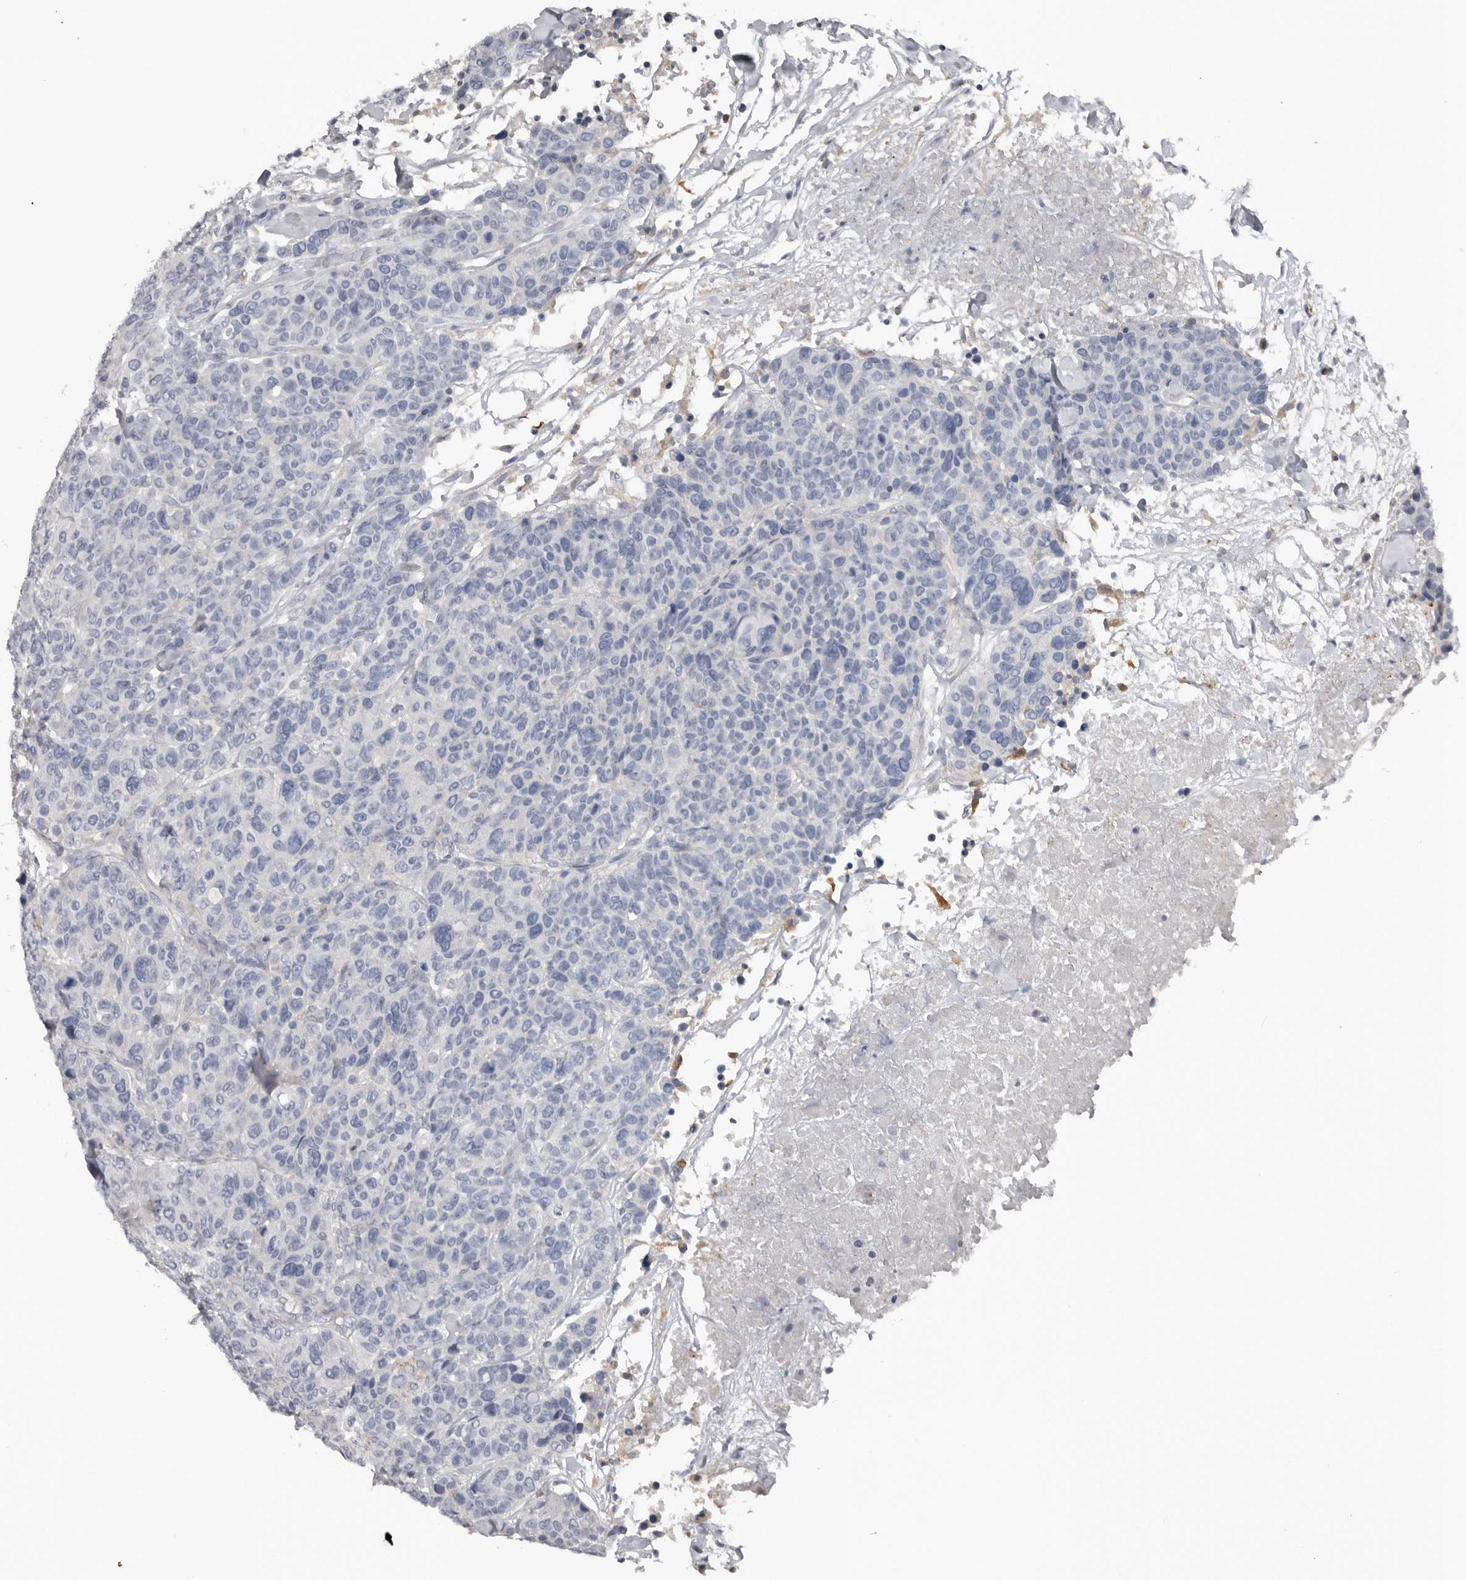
{"staining": {"intensity": "negative", "quantity": "none", "location": "none"}, "tissue": "breast cancer", "cell_type": "Tumor cells", "image_type": "cancer", "snomed": [{"axis": "morphology", "description": "Duct carcinoma"}, {"axis": "topography", "description": "Breast"}], "caption": "Invasive ductal carcinoma (breast) was stained to show a protein in brown. There is no significant expression in tumor cells.", "gene": "FABP7", "patient": {"sex": "female", "age": 37}}